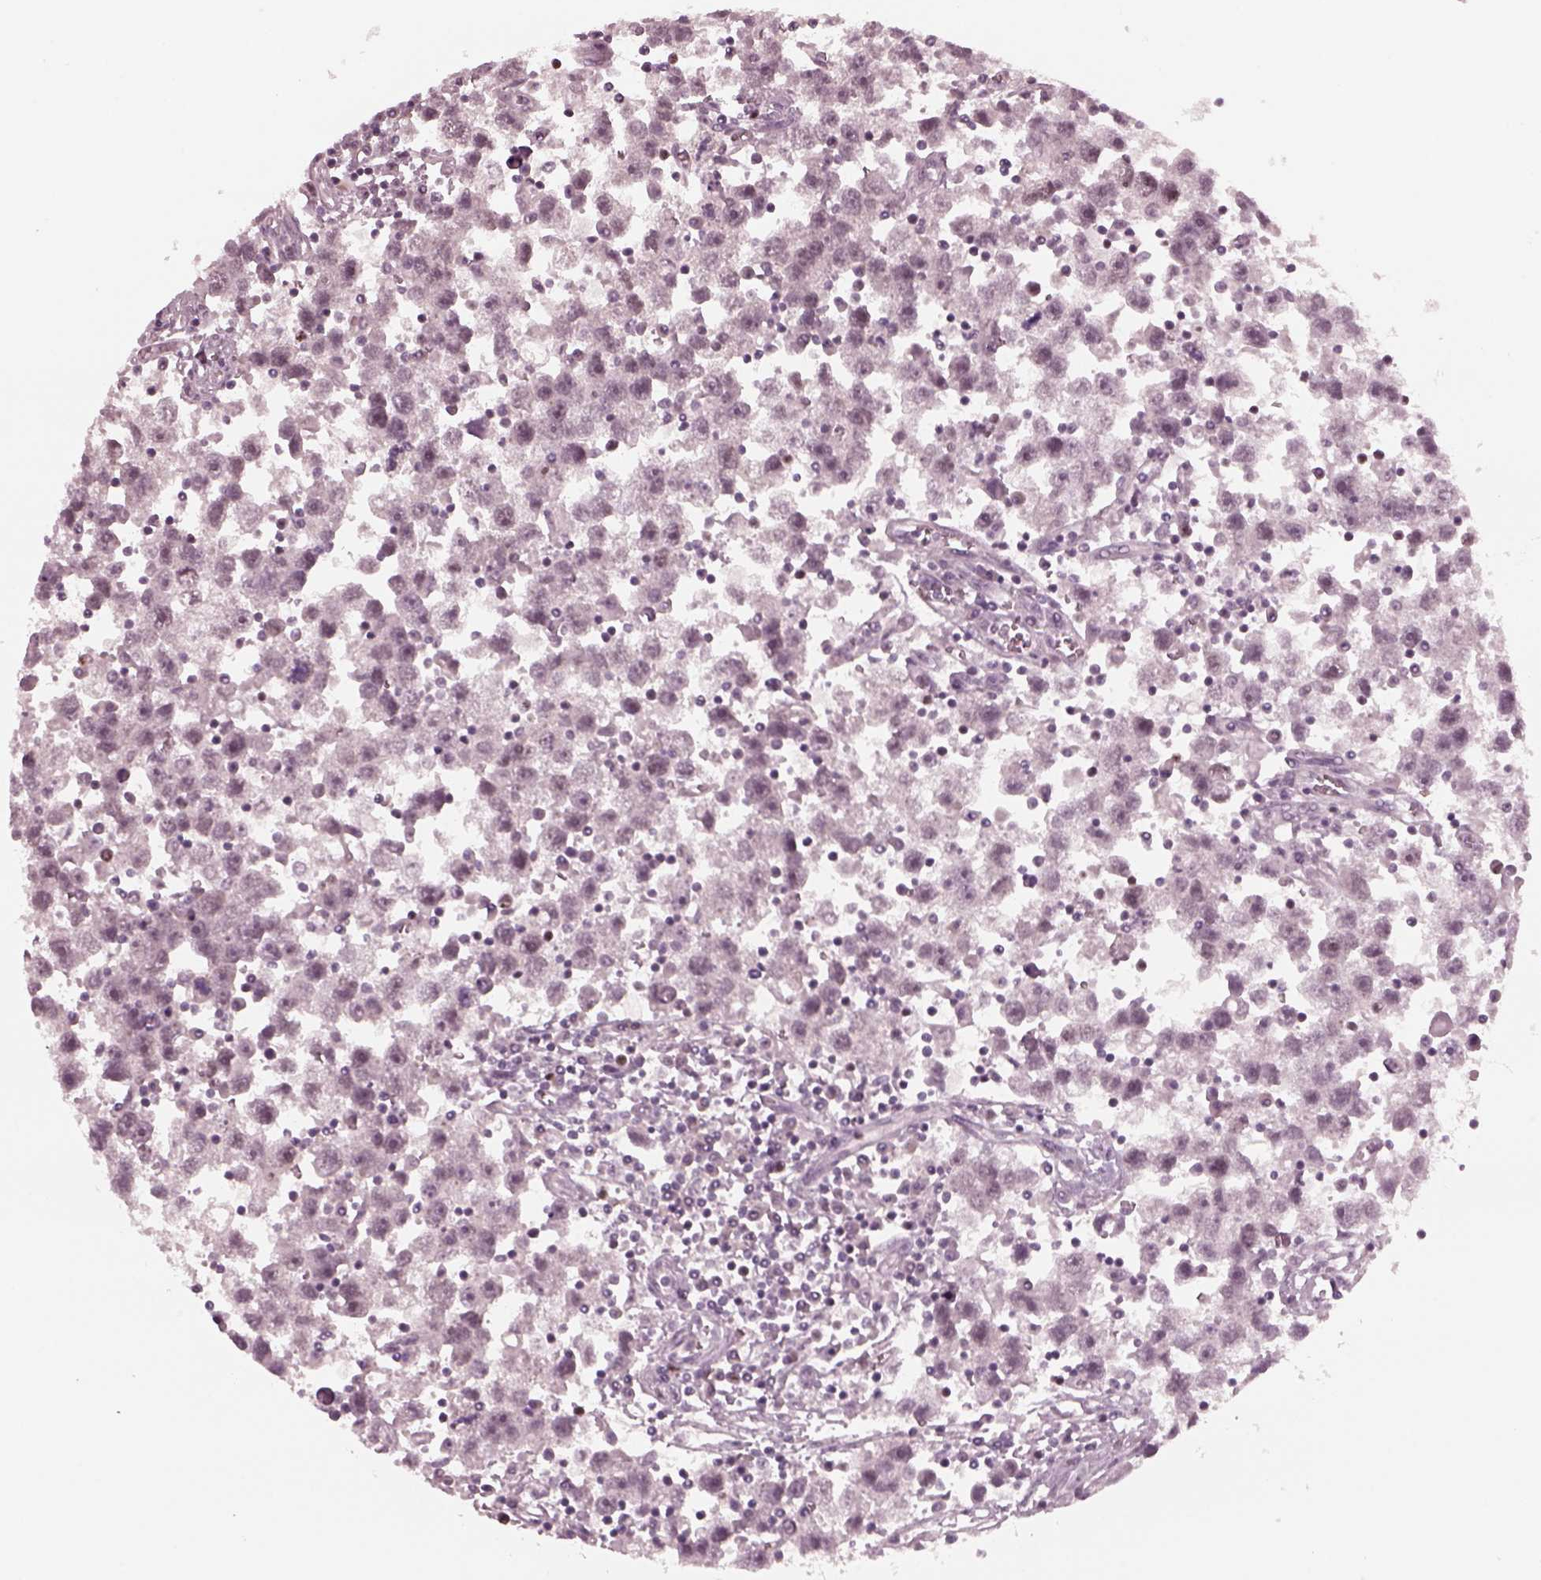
{"staining": {"intensity": "negative", "quantity": "none", "location": "none"}, "tissue": "testis cancer", "cell_type": "Tumor cells", "image_type": "cancer", "snomed": [{"axis": "morphology", "description": "Seminoma, NOS"}, {"axis": "topography", "description": "Testis"}], "caption": "An image of human testis cancer is negative for staining in tumor cells. (Immunohistochemistry (ihc), brightfield microscopy, high magnification).", "gene": "SAXO1", "patient": {"sex": "male", "age": 30}}